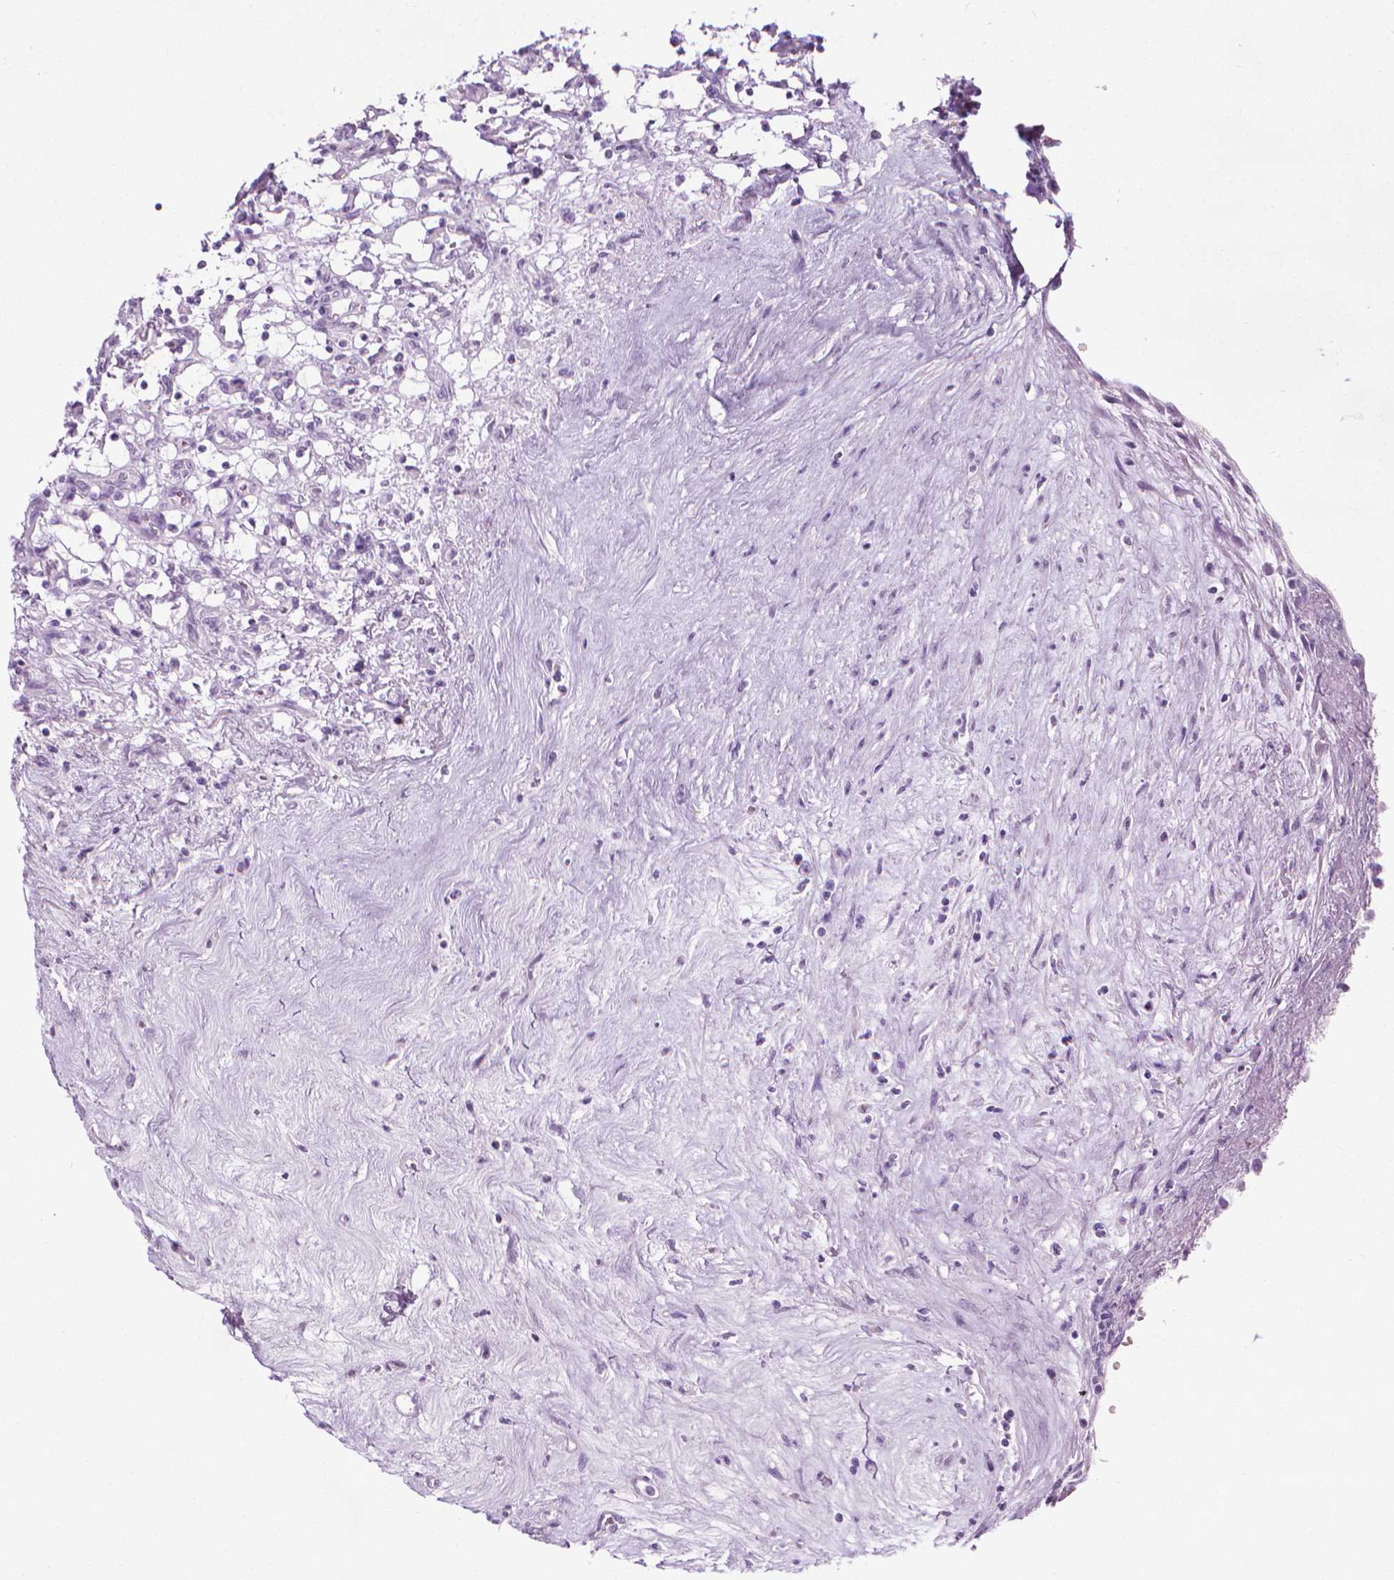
{"staining": {"intensity": "negative", "quantity": "none", "location": "none"}, "tissue": "renal cancer", "cell_type": "Tumor cells", "image_type": "cancer", "snomed": [{"axis": "morphology", "description": "Adenocarcinoma, NOS"}, {"axis": "topography", "description": "Kidney"}], "caption": "Renal cancer was stained to show a protein in brown. There is no significant positivity in tumor cells.", "gene": "DNAI7", "patient": {"sex": "female", "age": 69}}